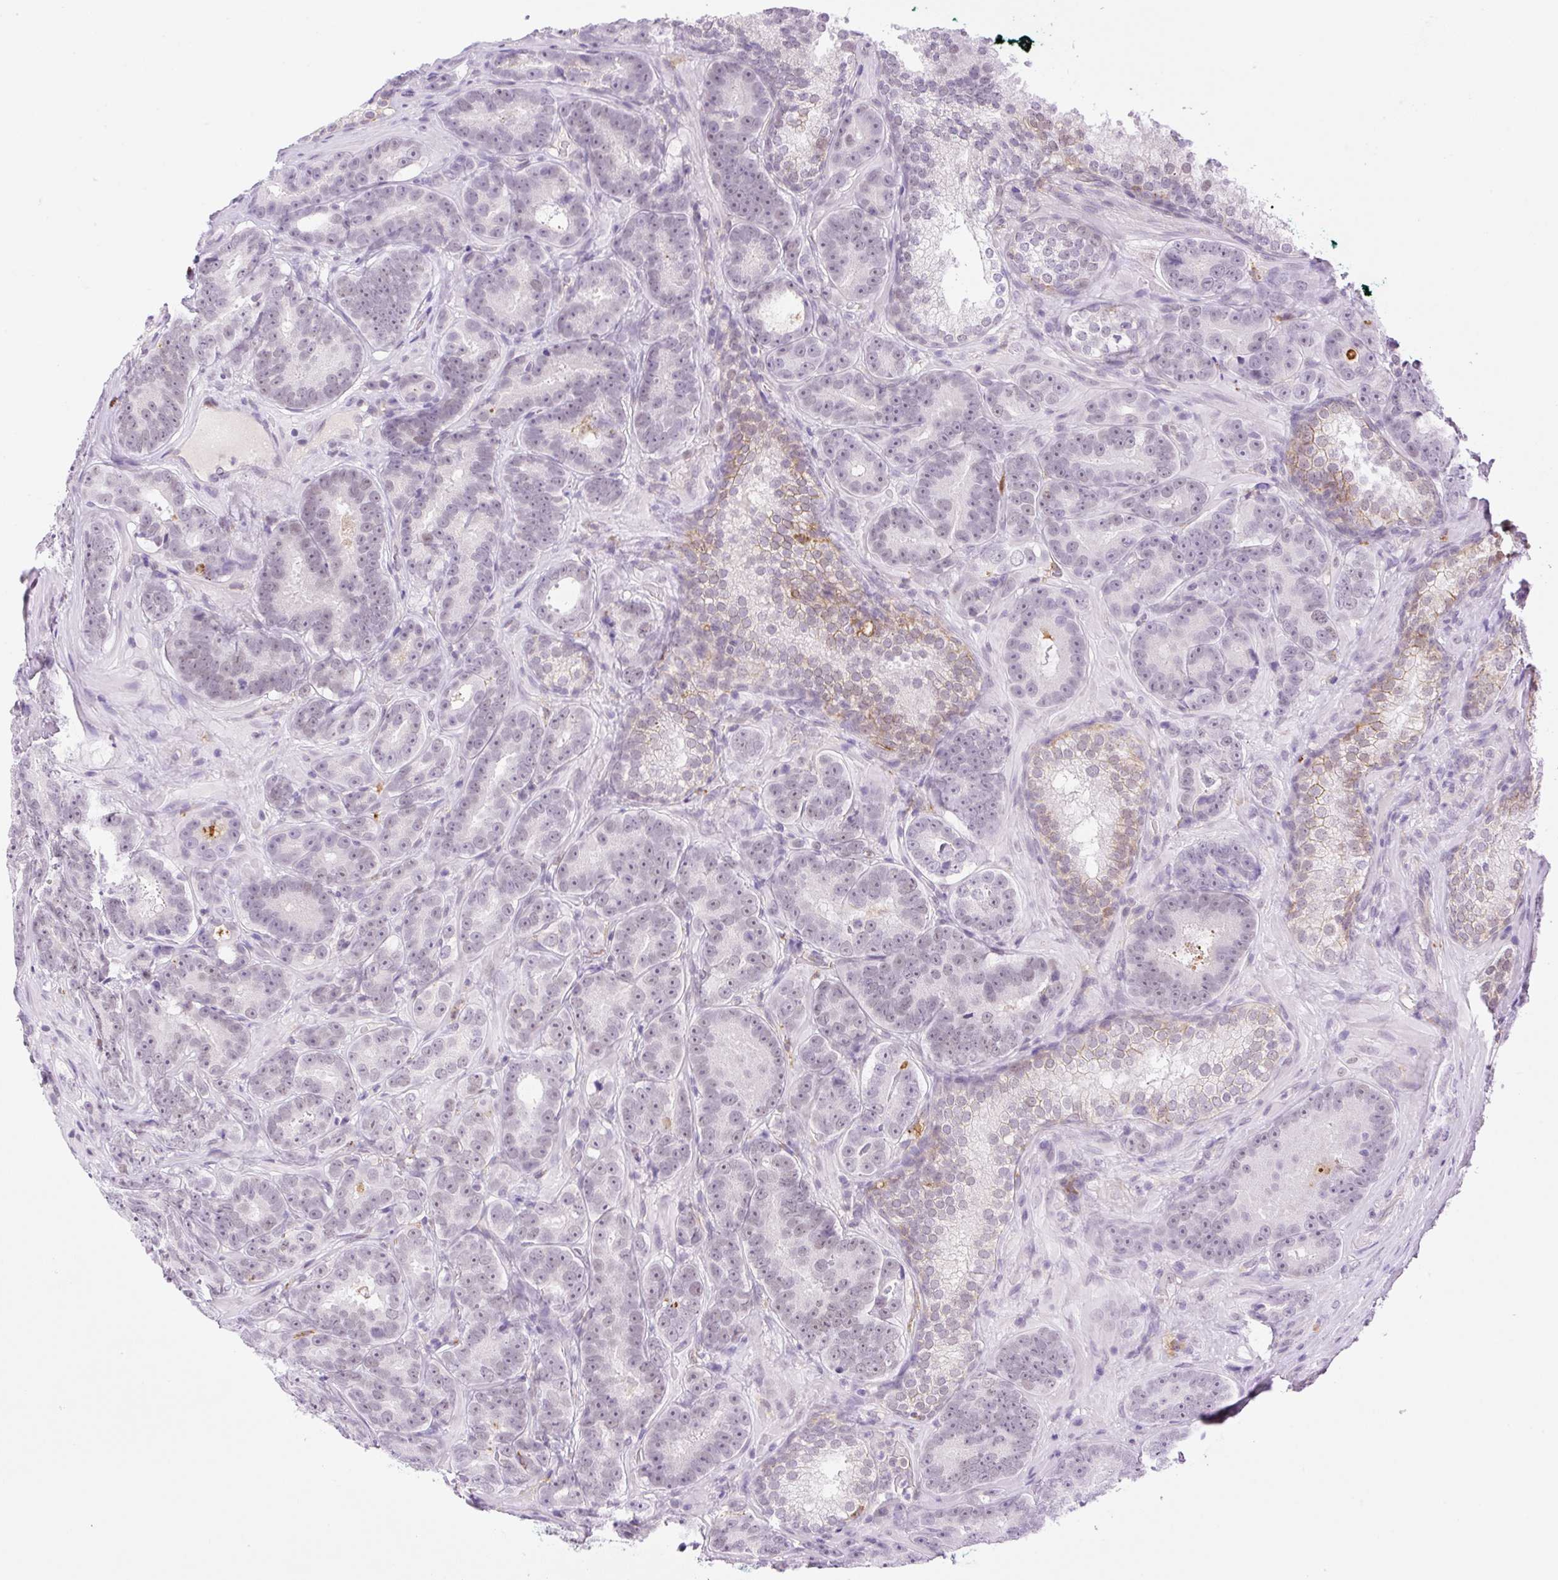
{"staining": {"intensity": "negative", "quantity": "none", "location": "none"}, "tissue": "prostate cancer", "cell_type": "Tumor cells", "image_type": "cancer", "snomed": [{"axis": "morphology", "description": "Adenocarcinoma, Low grade"}, {"axis": "topography", "description": "Prostate"}], "caption": "Prostate cancer stained for a protein using immunohistochemistry (IHC) exhibits no positivity tumor cells.", "gene": "PALM3", "patient": {"sex": "male", "age": 62}}